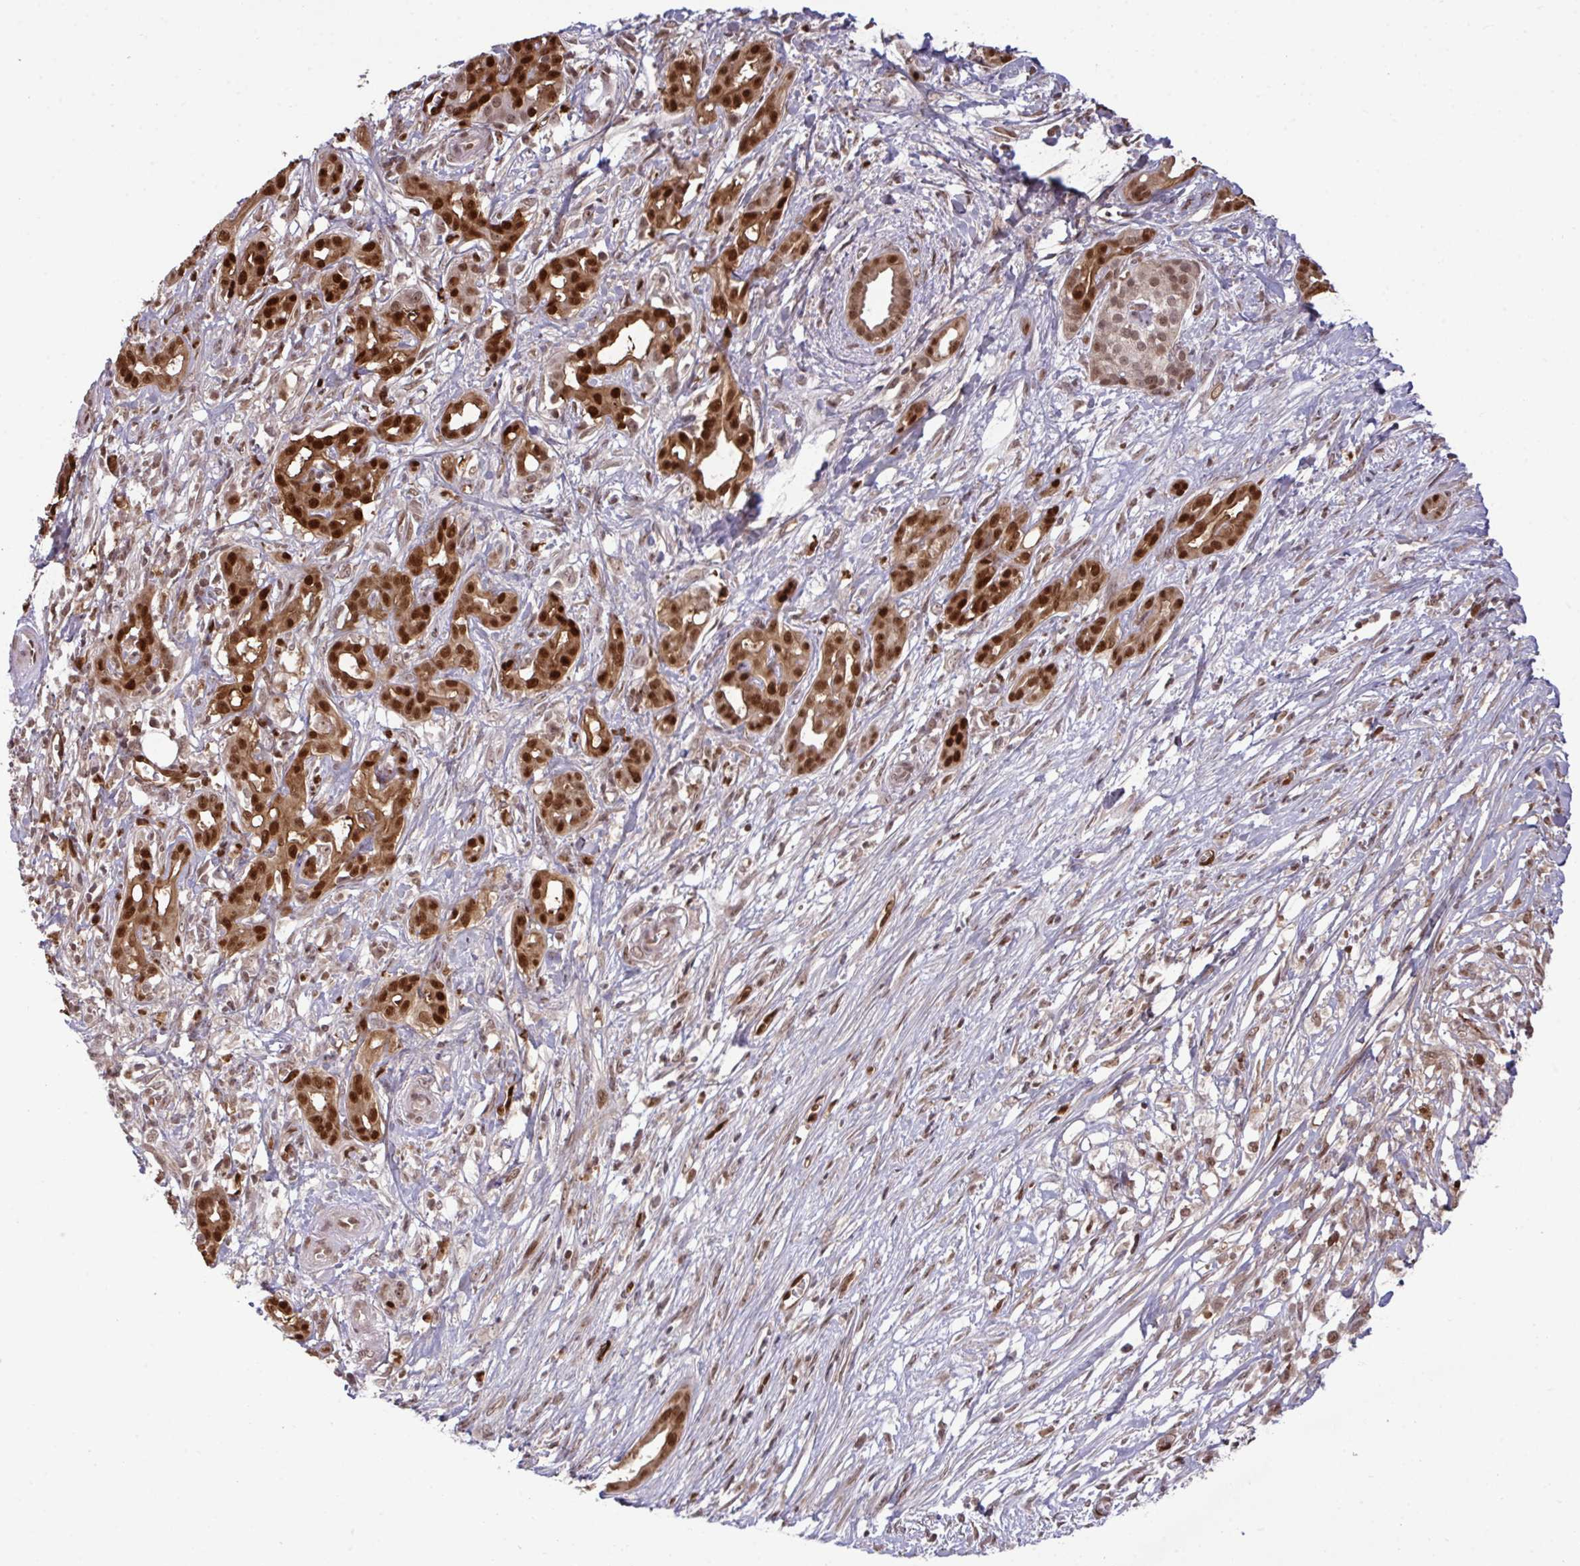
{"staining": {"intensity": "strong", "quantity": ">75%", "location": "cytoplasmic/membranous,nuclear"}, "tissue": "pancreatic cancer", "cell_type": "Tumor cells", "image_type": "cancer", "snomed": [{"axis": "morphology", "description": "Adenocarcinoma, NOS"}, {"axis": "topography", "description": "Pancreas"}], "caption": "This is a histology image of immunohistochemistry (IHC) staining of pancreatic cancer, which shows strong expression in the cytoplasmic/membranous and nuclear of tumor cells.", "gene": "UXT", "patient": {"sex": "male", "age": 61}}